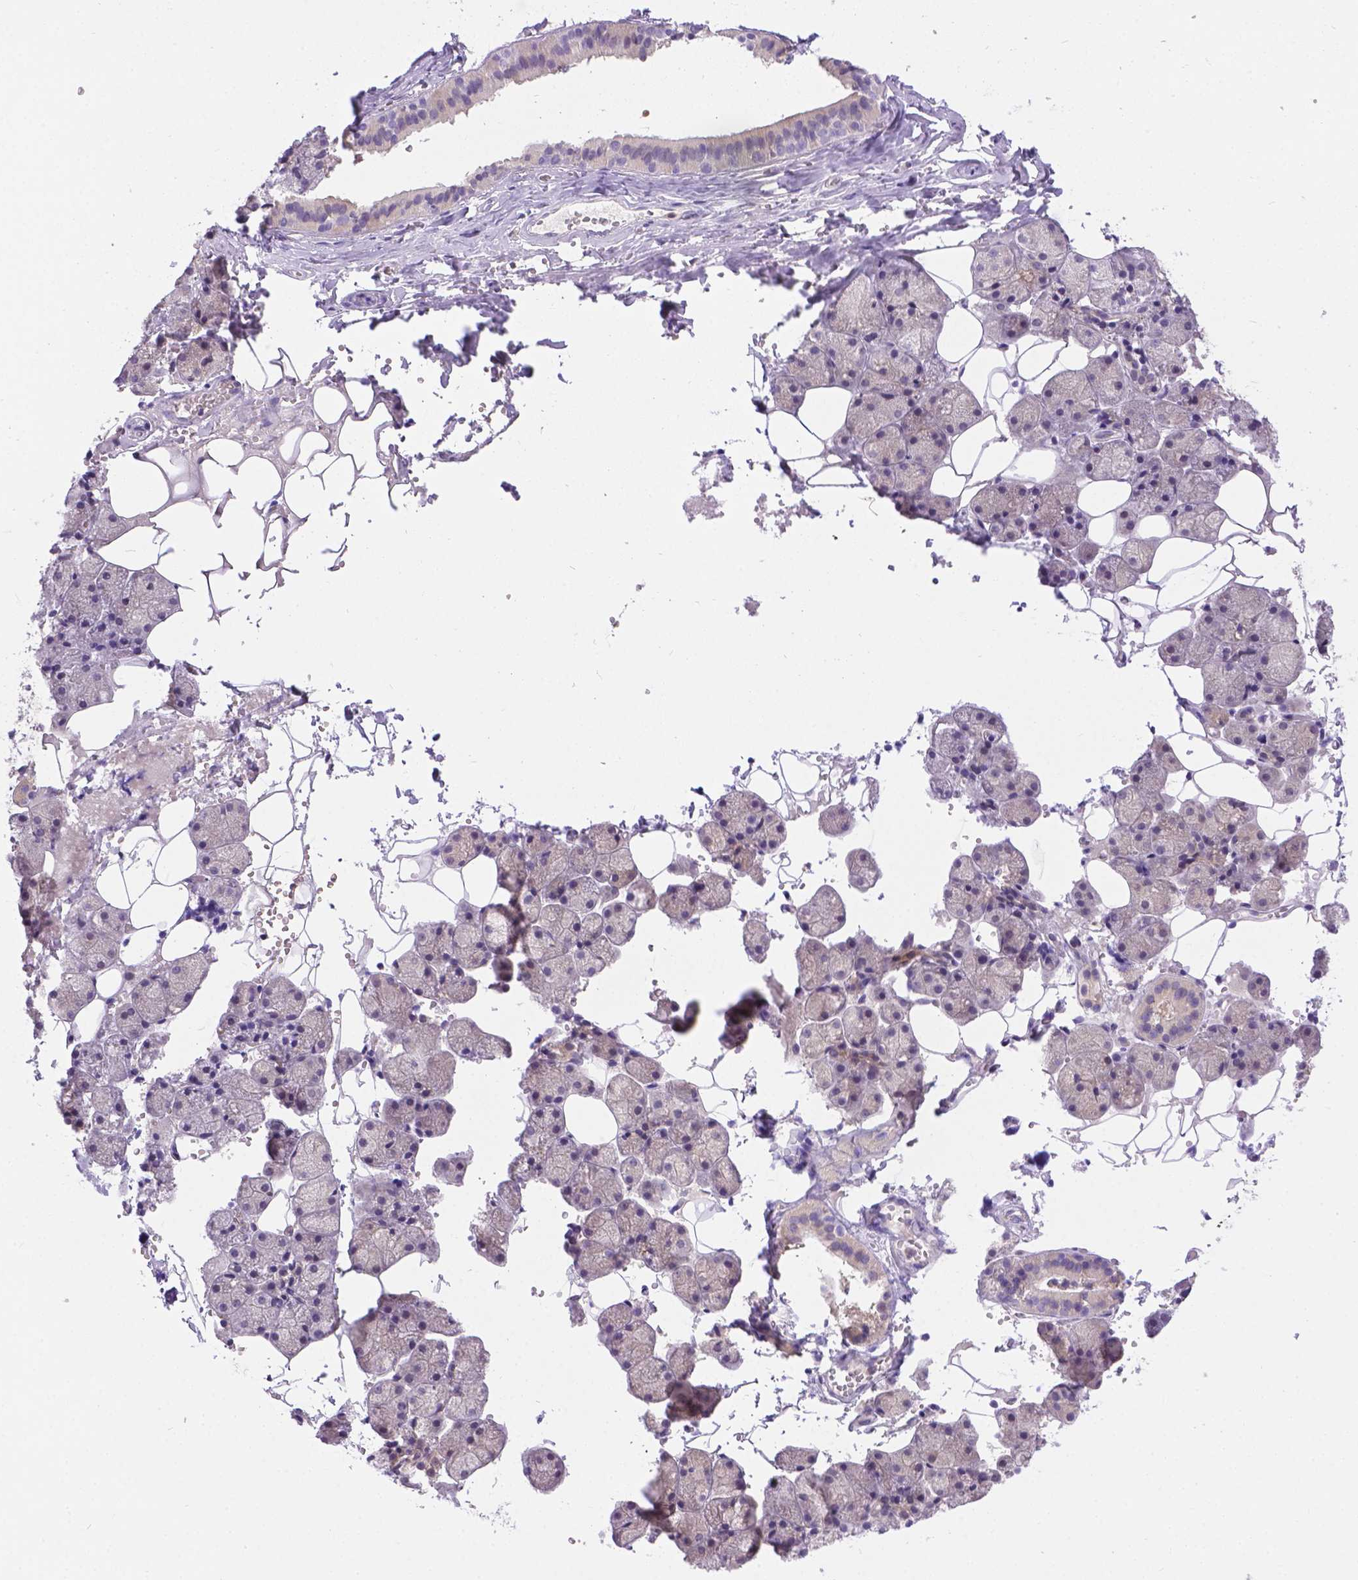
{"staining": {"intensity": "weak", "quantity": "<25%", "location": "cytoplasmic/membranous"}, "tissue": "salivary gland", "cell_type": "Glandular cells", "image_type": "normal", "snomed": [{"axis": "morphology", "description": "Normal tissue, NOS"}, {"axis": "topography", "description": "Salivary gland"}], "caption": "A histopathology image of human salivary gland is negative for staining in glandular cells. (DAB (3,3'-diaminobenzidine) immunohistochemistry, high magnification).", "gene": "TM4SF18", "patient": {"sex": "male", "age": 38}}